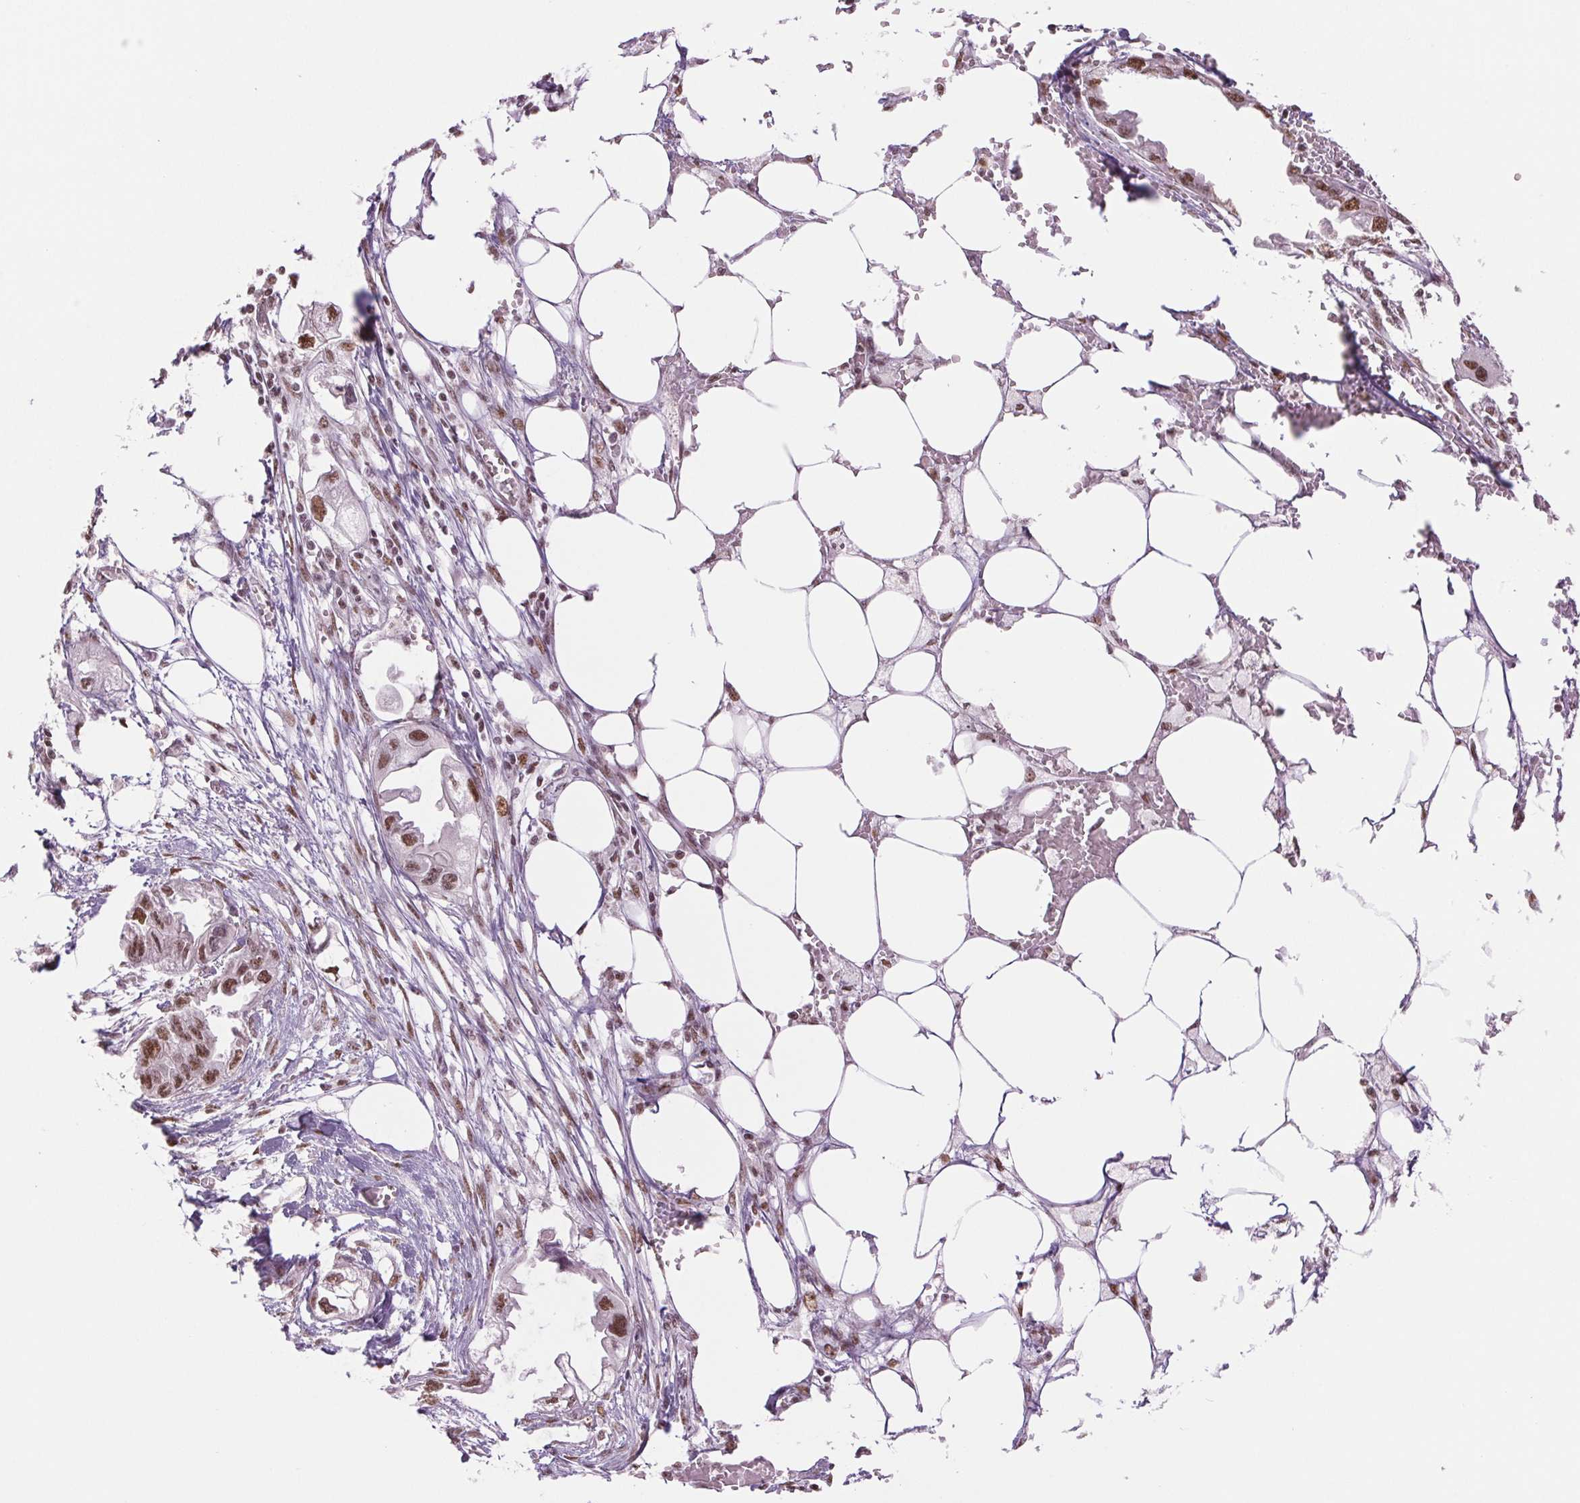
{"staining": {"intensity": "moderate", "quantity": ">75%", "location": "nuclear"}, "tissue": "endometrial cancer", "cell_type": "Tumor cells", "image_type": "cancer", "snomed": [{"axis": "morphology", "description": "Adenocarcinoma, NOS"}, {"axis": "morphology", "description": "Adenocarcinoma, metastatic, NOS"}, {"axis": "topography", "description": "Adipose tissue"}, {"axis": "topography", "description": "Endometrium"}], "caption": "Moderate nuclear protein expression is seen in about >75% of tumor cells in adenocarcinoma (endometrial). The protein of interest is stained brown, and the nuclei are stained in blue (DAB (3,3'-diaminobenzidine) IHC with brightfield microscopy, high magnification).", "gene": "RPRD1B", "patient": {"sex": "female", "age": 67}}